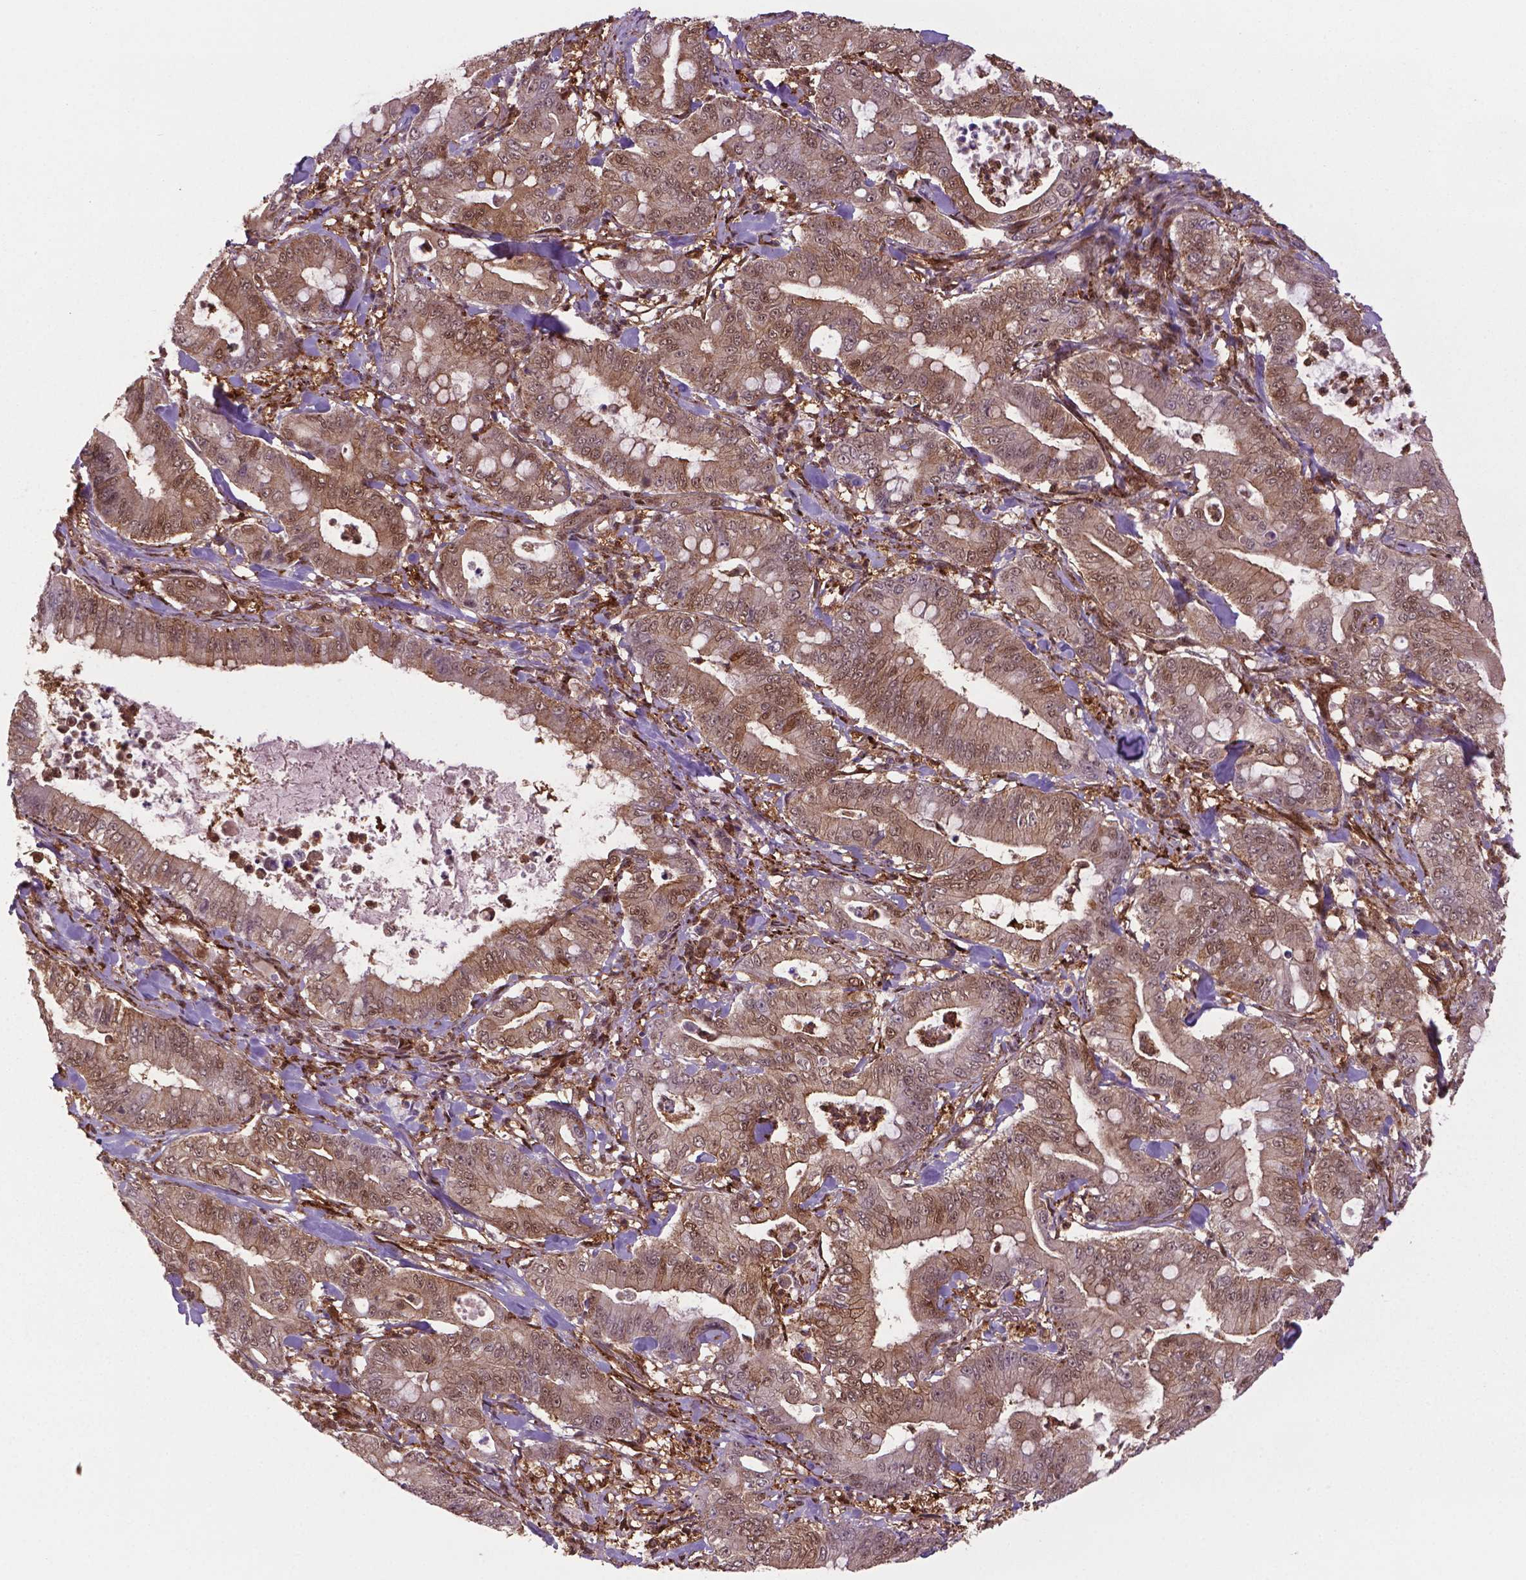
{"staining": {"intensity": "weak", "quantity": ">75%", "location": "cytoplasmic/membranous,nuclear"}, "tissue": "pancreatic cancer", "cell_type": "Tumor cells", "image_type": "cancer", "snomed": [{"axis": "morphology", "description": "Adenocarcinoma, NOS"}, {"axis": "topography", "description": "Pancreas"}], "caption": "This is a micrograph of immunohistochemistry (IHC) staining of pancreatic adenocarcinoma, which shows weak staining in the cytoplasmic/membranous and nuclear of tumor cells.", "gene": "PLIN3", "patient": {"sex": "male", "age": 71}}